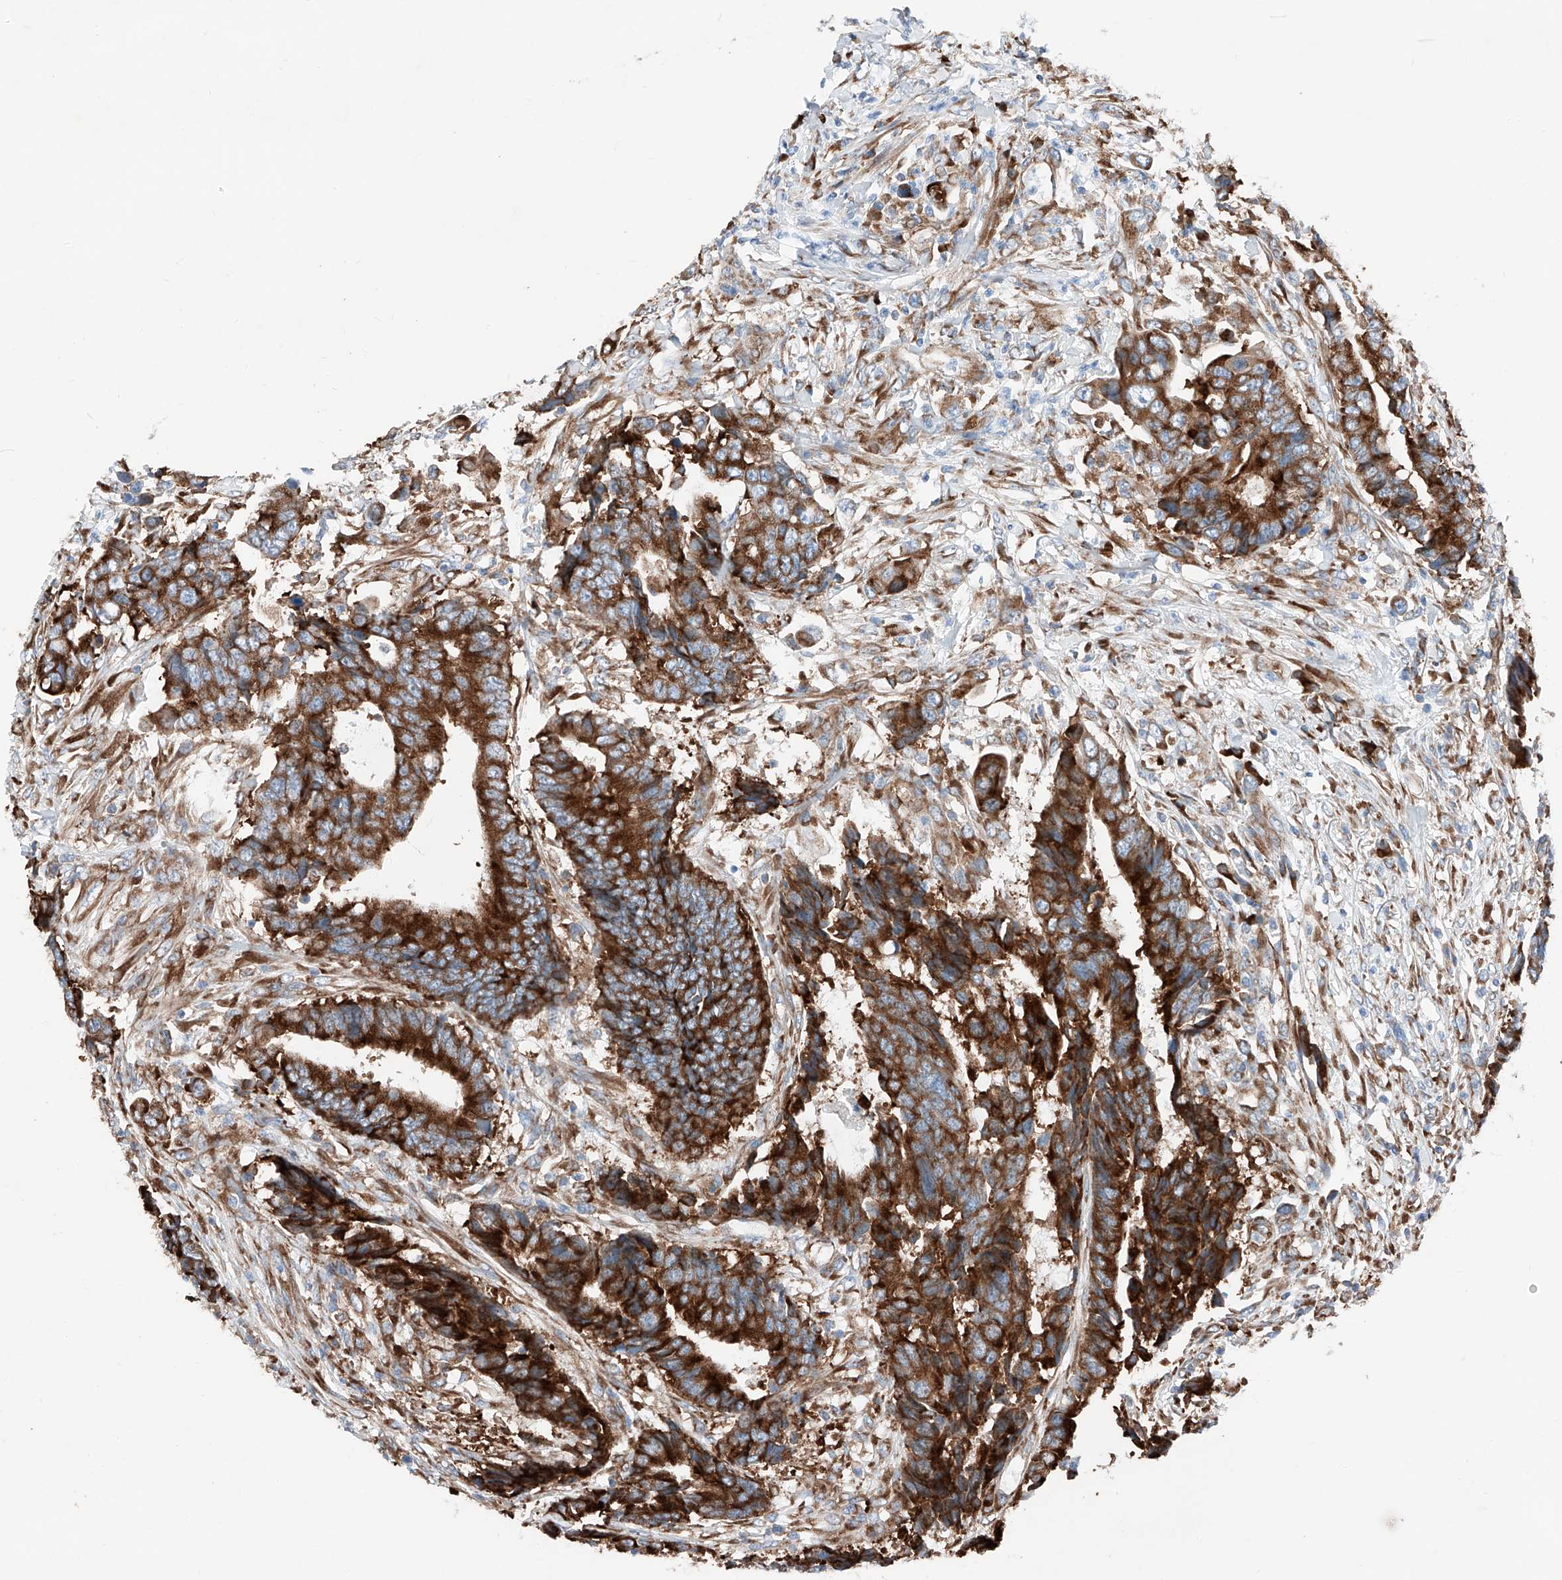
{"staining": {"intensity": "strong", "quantity": ">75%", "location": "cytoplasmic/membranous"}, "tissue": "colorectal cancer", "cell_type": "Tumor cells", "image_type": "cancer", "snomed": [{"axis": "morphology", "description": "Adenocarcinoma, NOS"}, {"axis": "topography", "description": "Rectum"}], "caption": "Adenocarcinoma (colorectal) was stained to show a protein in brown. There is high levels of strong cytoplasmic/membranous expression in approximately >75% of tumor cells. (brown staining indicates protein expression, while blue staining denotes nuclei).", "gene": "CRELD1", "patient": {"sex": "male", "age": 84}}